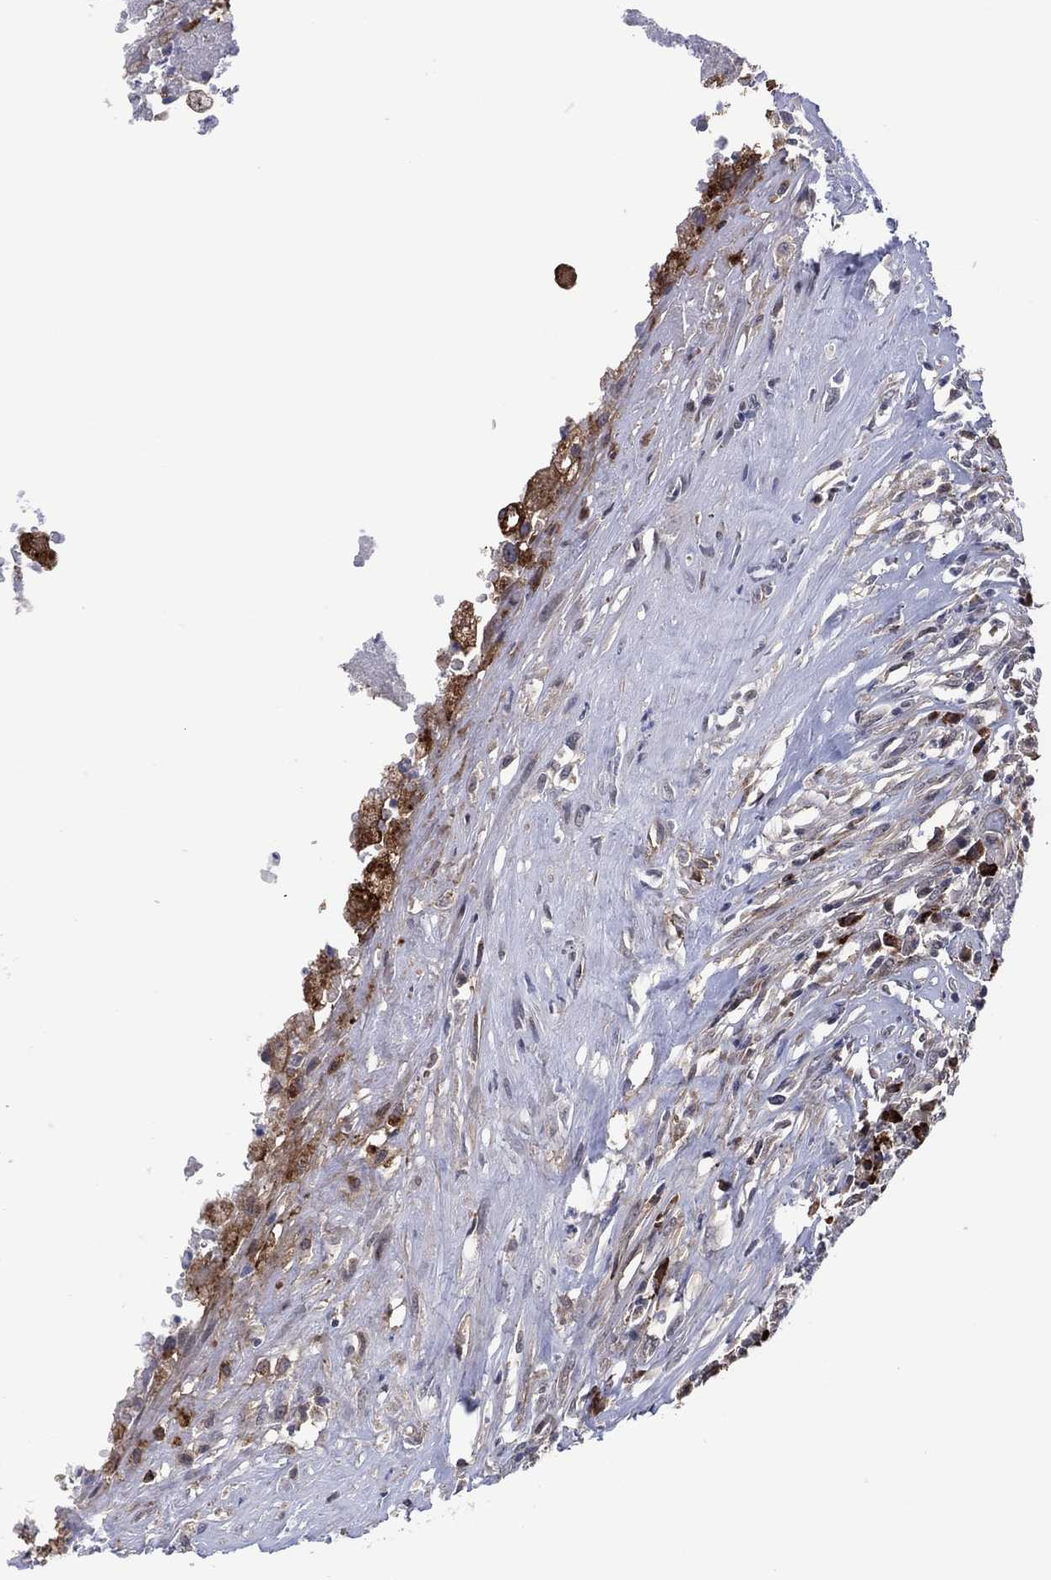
{"staining": {"intensity": "strong", "quantity": "<25%", "location": "cytoplasmic/membranous"}, "tissue": "testis cancer", "cell_type": "Tumor cells", "image_type": "cancer", "snomed": [{"axis": "morphology", "description": "Necrosis, NOS"}, {"axis": "morphology", "description": "Carcinoma, Embryonal, NOS"}, {"axis": "topography", "description": "Testis"}], "caption": "Protein expression by immunohistochemistry exhibits strong cytoplasmic/membranous expression in about <25% of tumor cells in testis embryonal carcinoma.", "gene": "DPP4", "patient": {"sex": "male", "age": 19}}